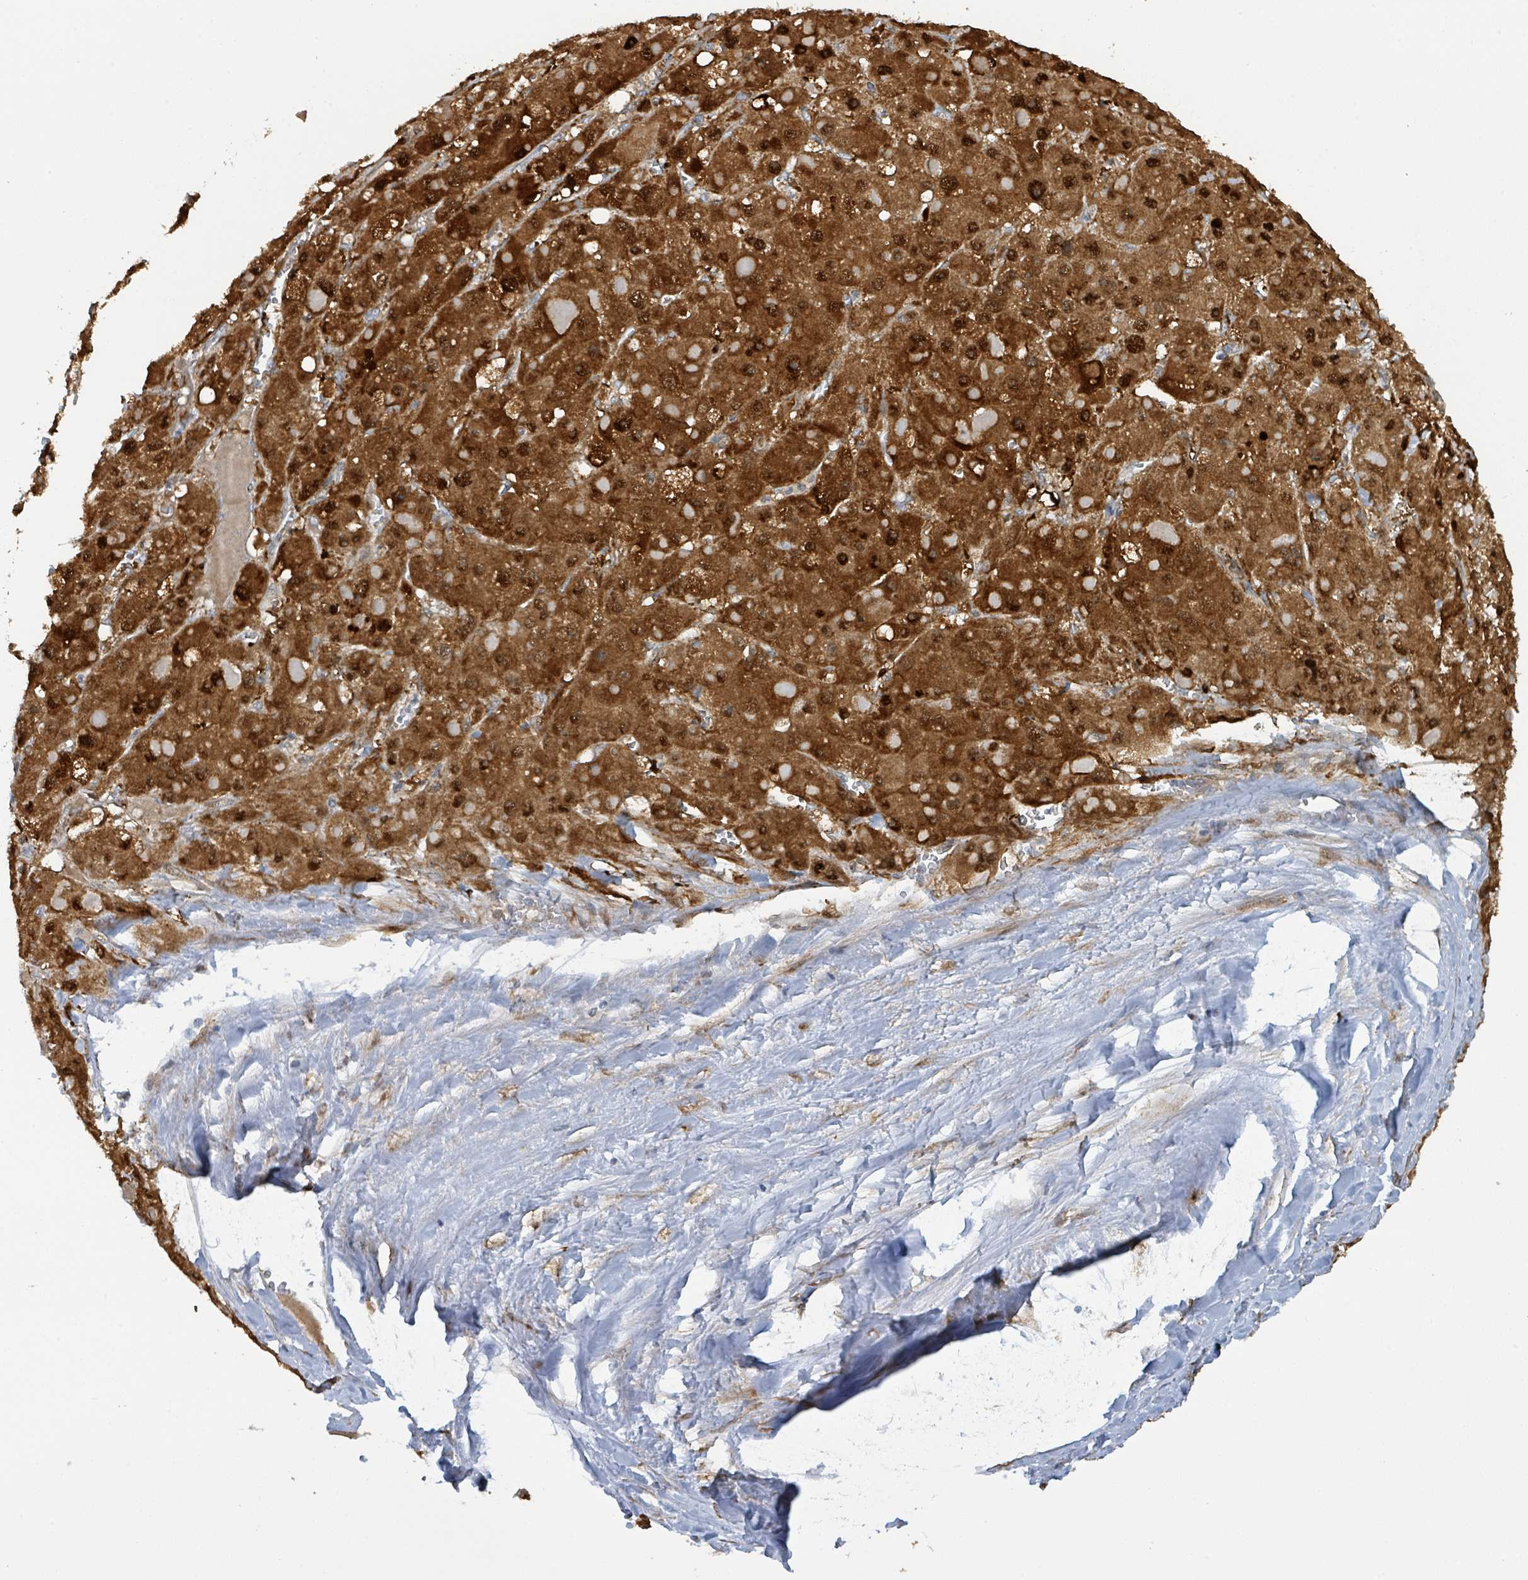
{"staining": {"intensity": "strong", "quantity": ">75%", "location": "cytoplasmic/membranous,nuclear"}, "tissue": "liver cancer", "cell_type": "Tumor cells", "image_type": "cancer", "snomed": [{"axis": "morphology", "description": "Carcinoma, Hepatocellular, NOS"}, {"axis": "topography", "description": "Liver"}], "caption": "Immunohistochemical staining of hepatocellular carcinoma (liver) reveals high levels of strong cytoplasmic/membranous and nuclear protein positivity in about >75% of tumor cells.", "gene": "PSMB7", "patient": {"sex": "female", "age": 73}}